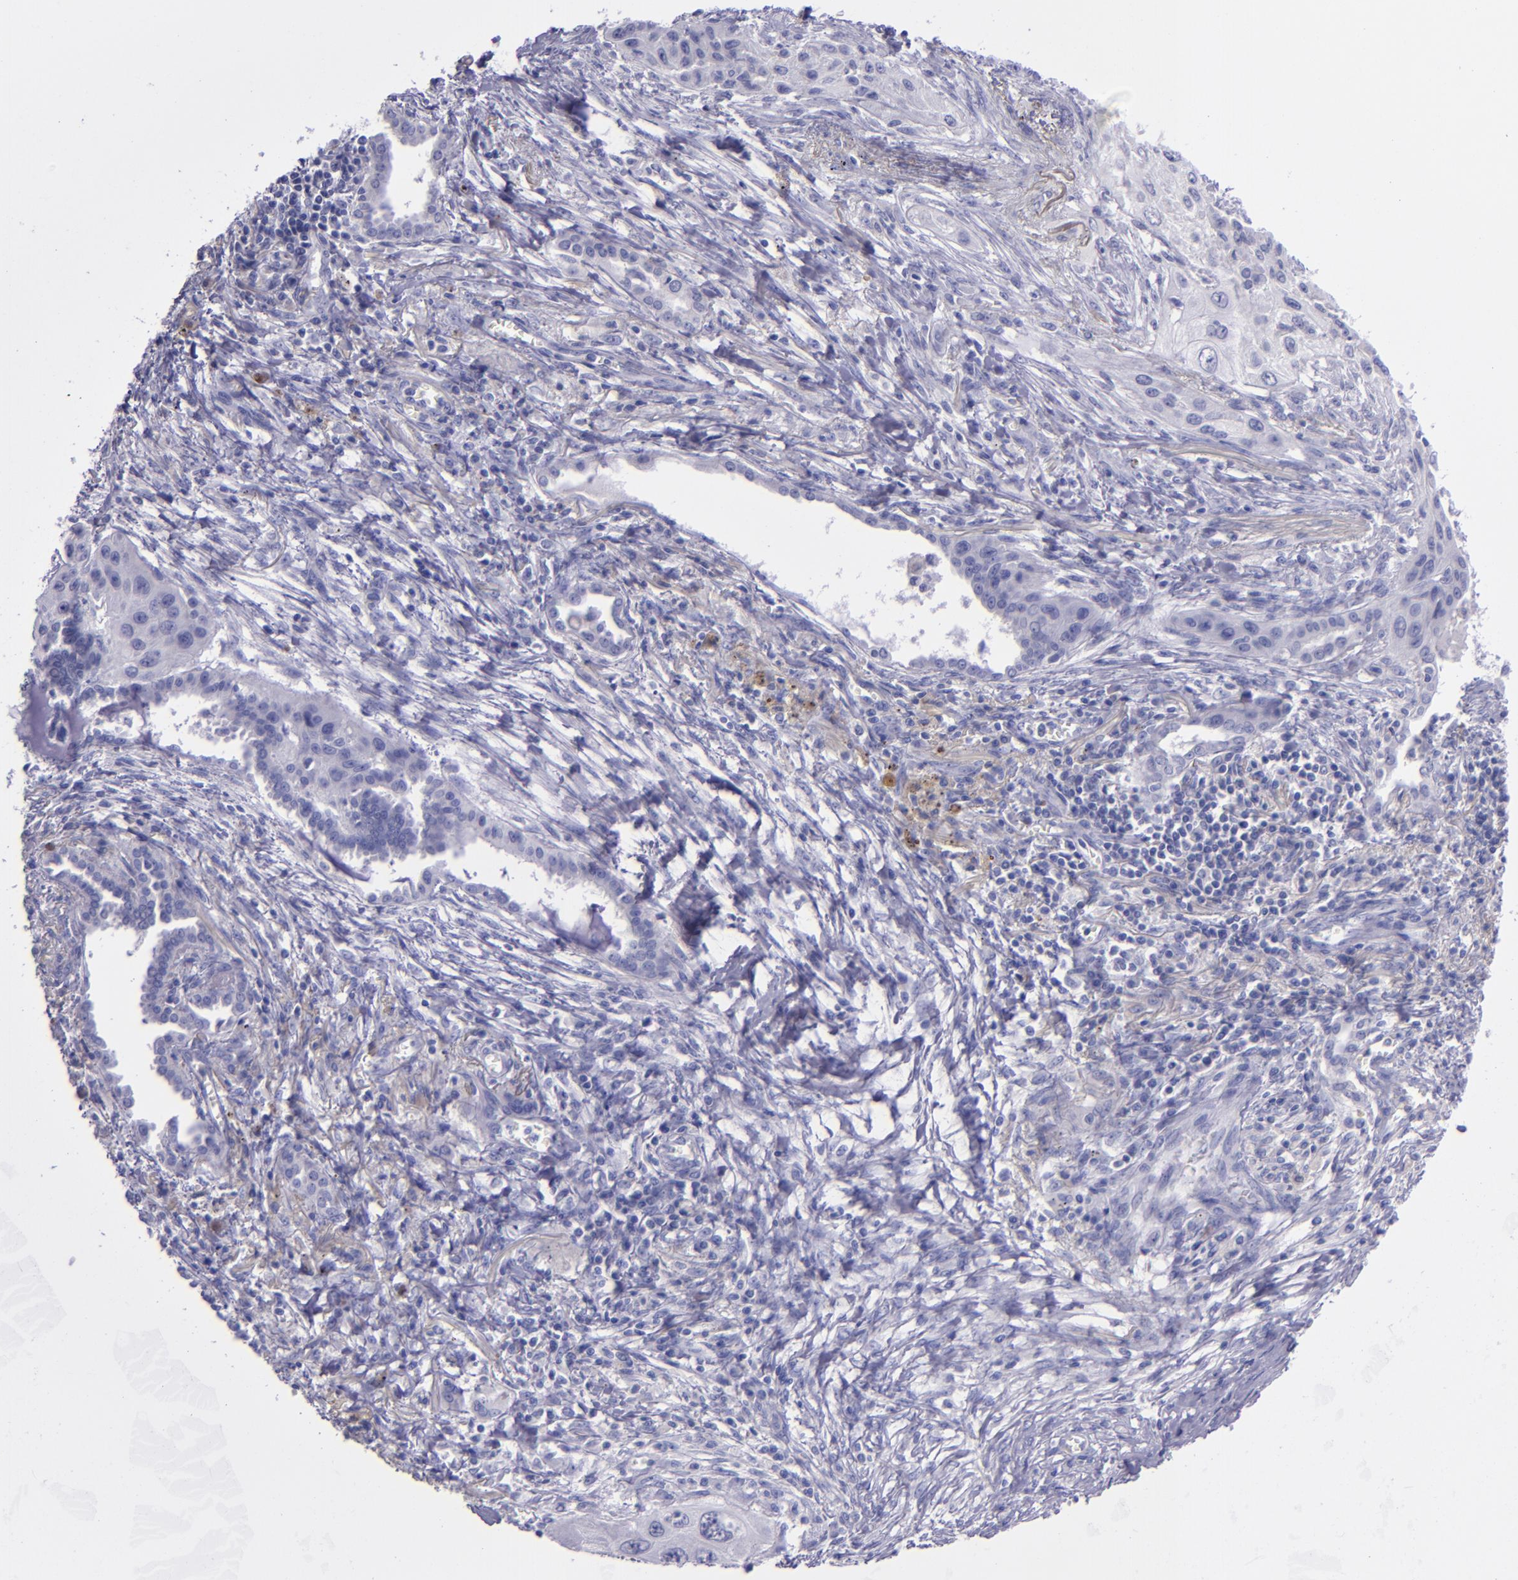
{"staining": {"intensity": "negative", "quantity": "none", "location": "none"}, "tissue": "lung cancer", "cell_type": "Tumor cells", "image_type": "cancer", "snomed": [{"axis": "morphology", "description": "Squamous cell carcinoma, NOS"}, {"axis": "topography", "description": "Lung"}], "caption": "Immunohistochemistry (IHC) of human lung squamous cell carcinoma demonstrates no positivity in tumor cells. The staining is performed using DAB (3,3'-diaminobenzidine) brown chromogen with nuclei counter-stained in using hematoxylin.", "gene": "TNNT3", "patient": {"sex": "male", "age": 71}}